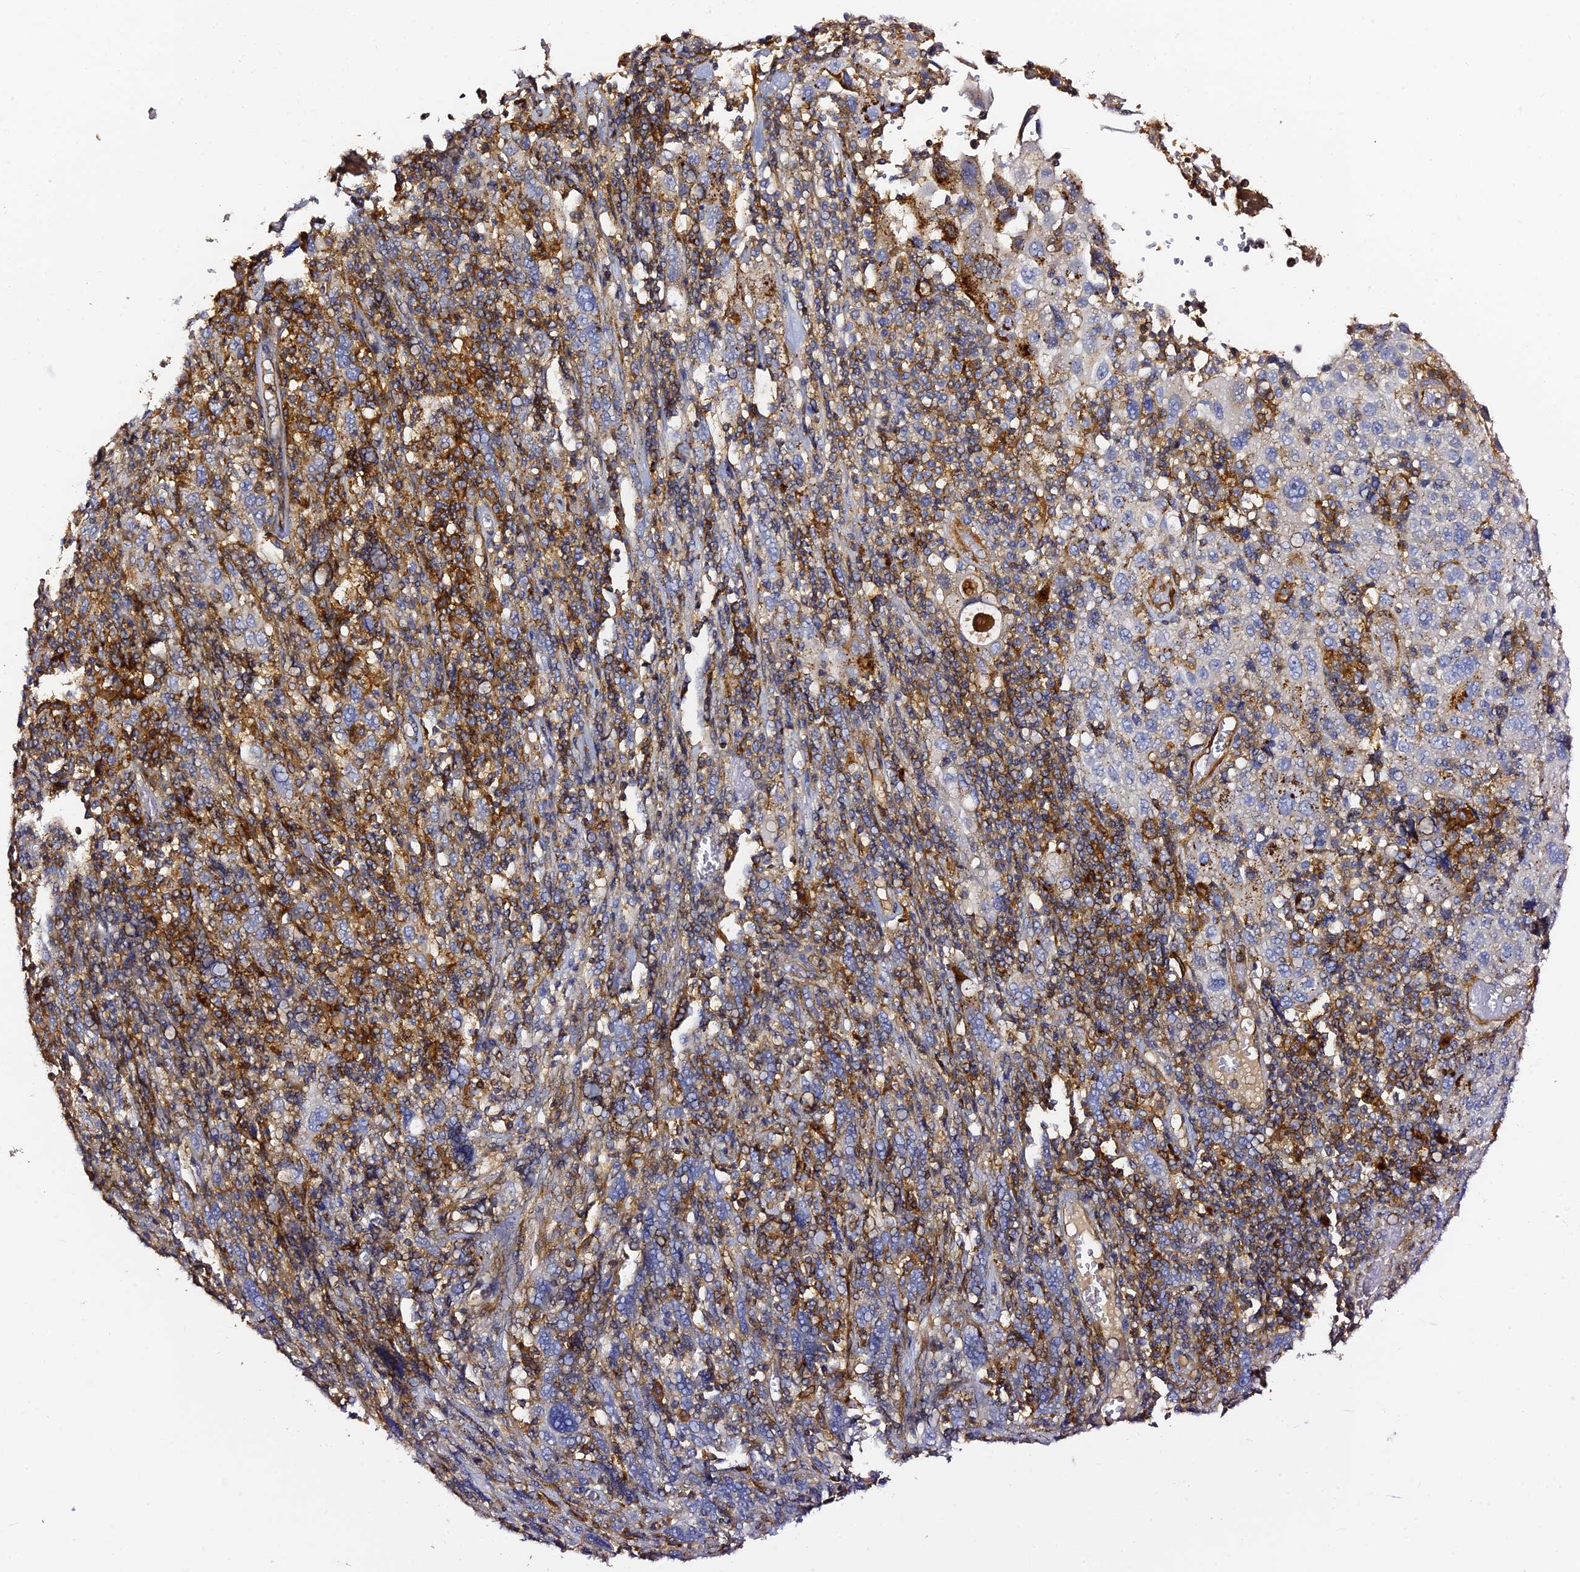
{"staining": {"intensity": "weak", "quantity": "<25%", "location": "cytoplasmic/membranous"}, "tissue": "cervical cancer", "cell_type": "Tumor cells", "image_type": "cancer", "snomed": [{"axis": "morphology", "description": "Squamous cell carcinoma, NOS"}, {"axis": "topography", "description": "Cervix"}], "caption": "Human cervical cancer stained for a protein using immunohistochemistry displays no staining in tumor cells.", "gene": "TRPV2", "patient": {"sex": "female", "age": 46}}